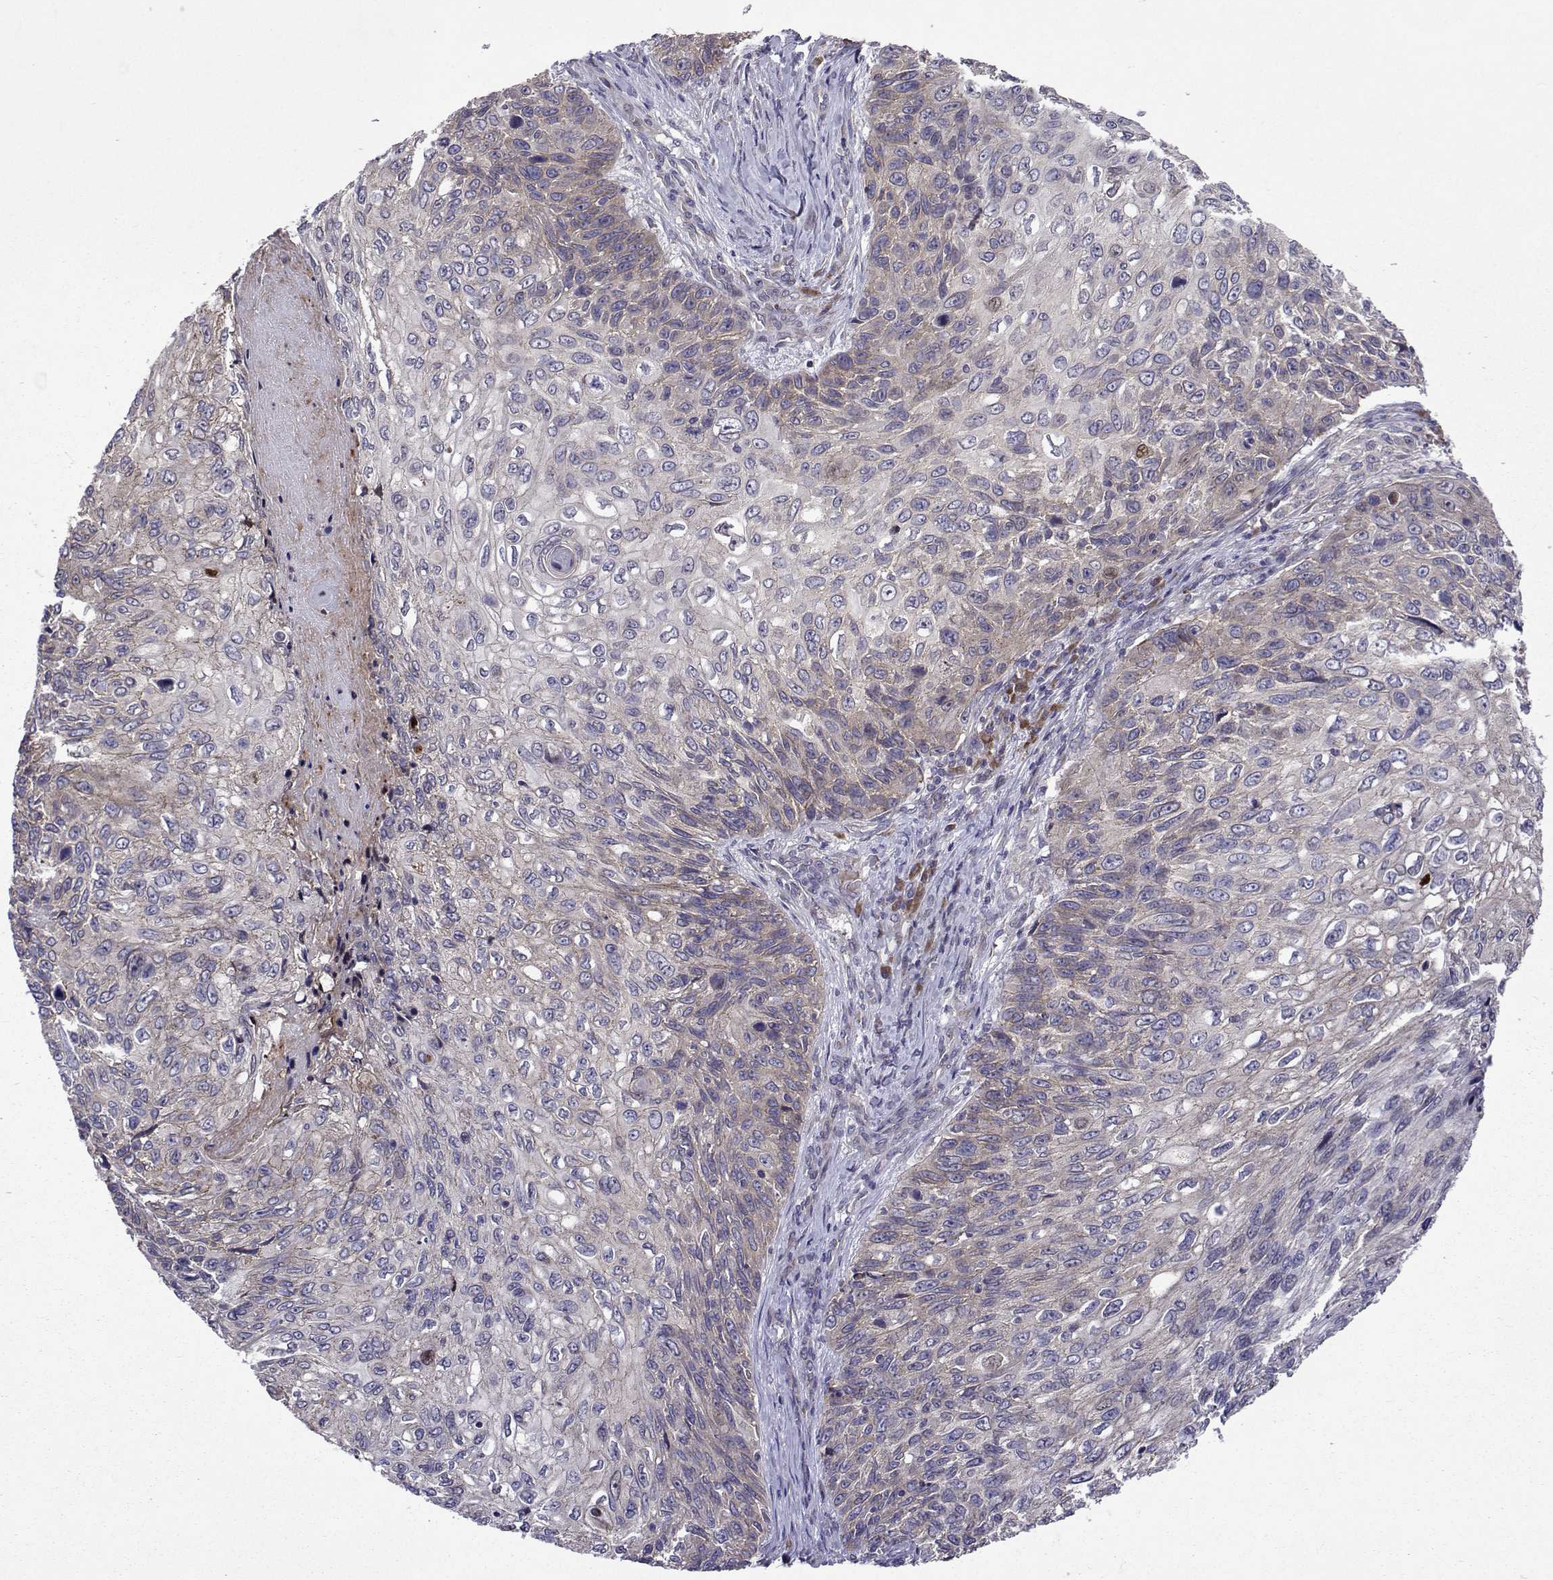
{"staining": {"intensity": "negative", "quantity": "none", "location": "none"}, "tissue": "skin cancer", "cell_type": "Tumor cells", "image_type": "cancer", "snomed": [{"axis": "morphology", "description": "Squamous cell carcinoma, NOS"}, {"axis": "topography", "description": "Skin"}], "caption": "Tumor cells show no significant staining in skin squamous cell carcinoma.", "gene": "TARBP2", "patient": {"sex": "male", "age": 92}}